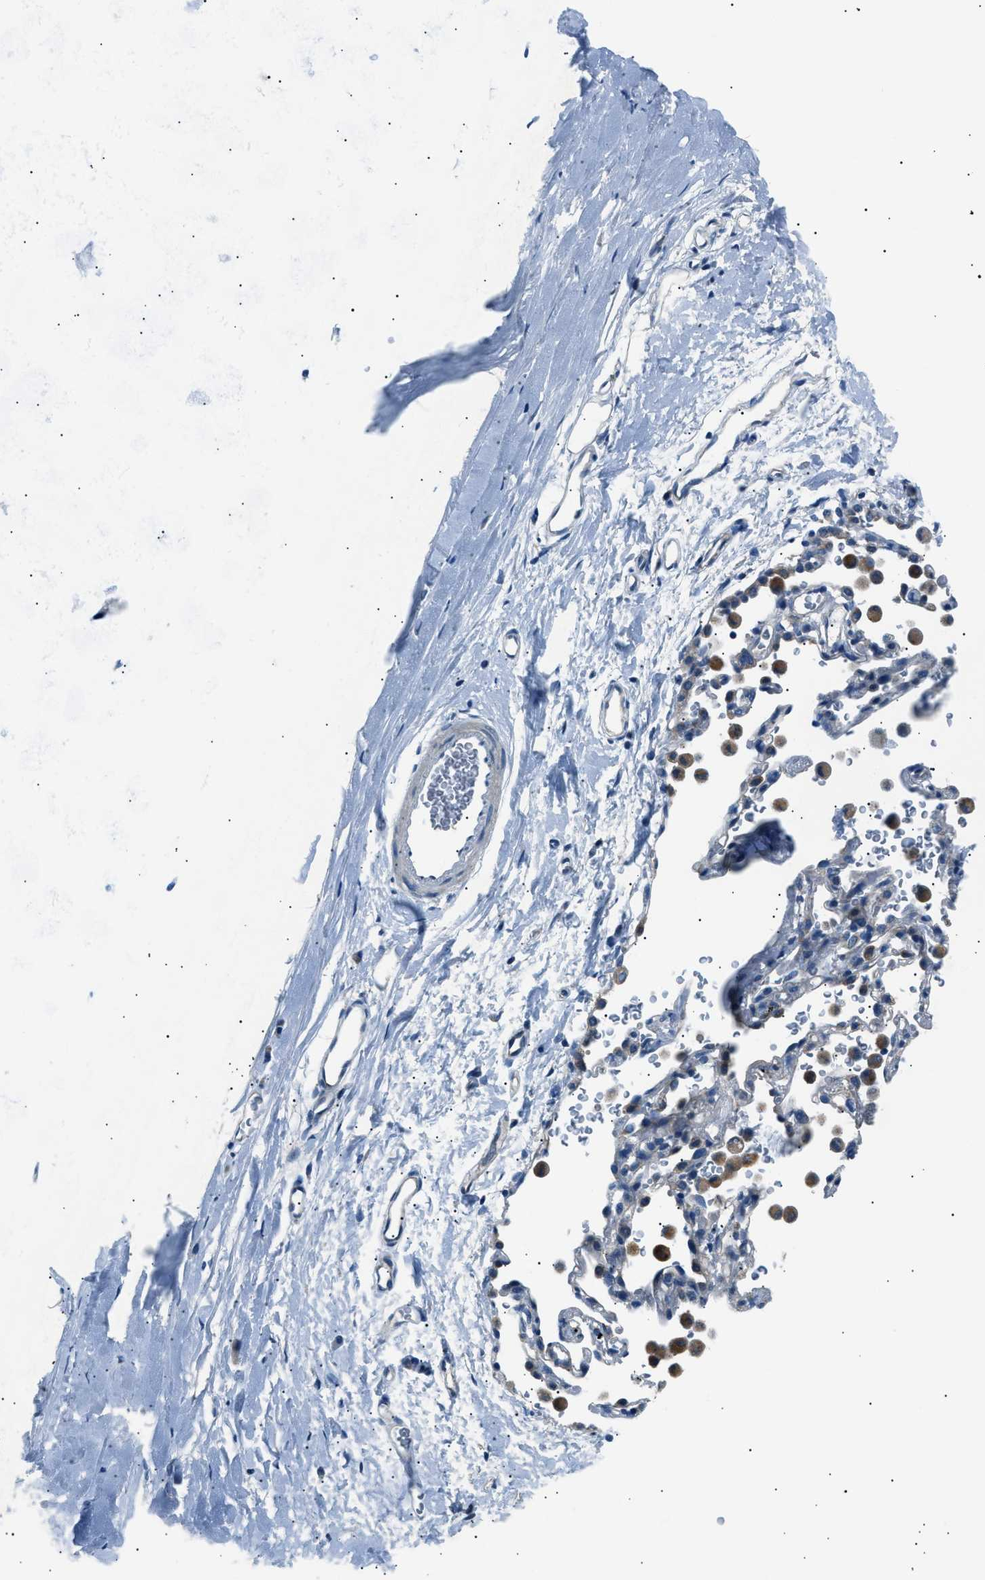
{"staining": {"intensity": "negative", "quantity": "none", "location": "none"}, "tissue": "adipose tissue", "cell_type": "Adipocytes", "image_type": "normal", "snomed": [{"axis": "morphology", "description": "Normal tissue, NOS"}, {"axis": "topography", "description": "Cartilage tissue"}, {"axis": "topography", "description": "Bronchus"}], "caption": "IHC image of unremarkable human adipose tissue stained for a protein (brown), which shows no positivity in adipocytes.", "gene": "LRRC37B", "patient": {"sex": "female", "age": 53}}